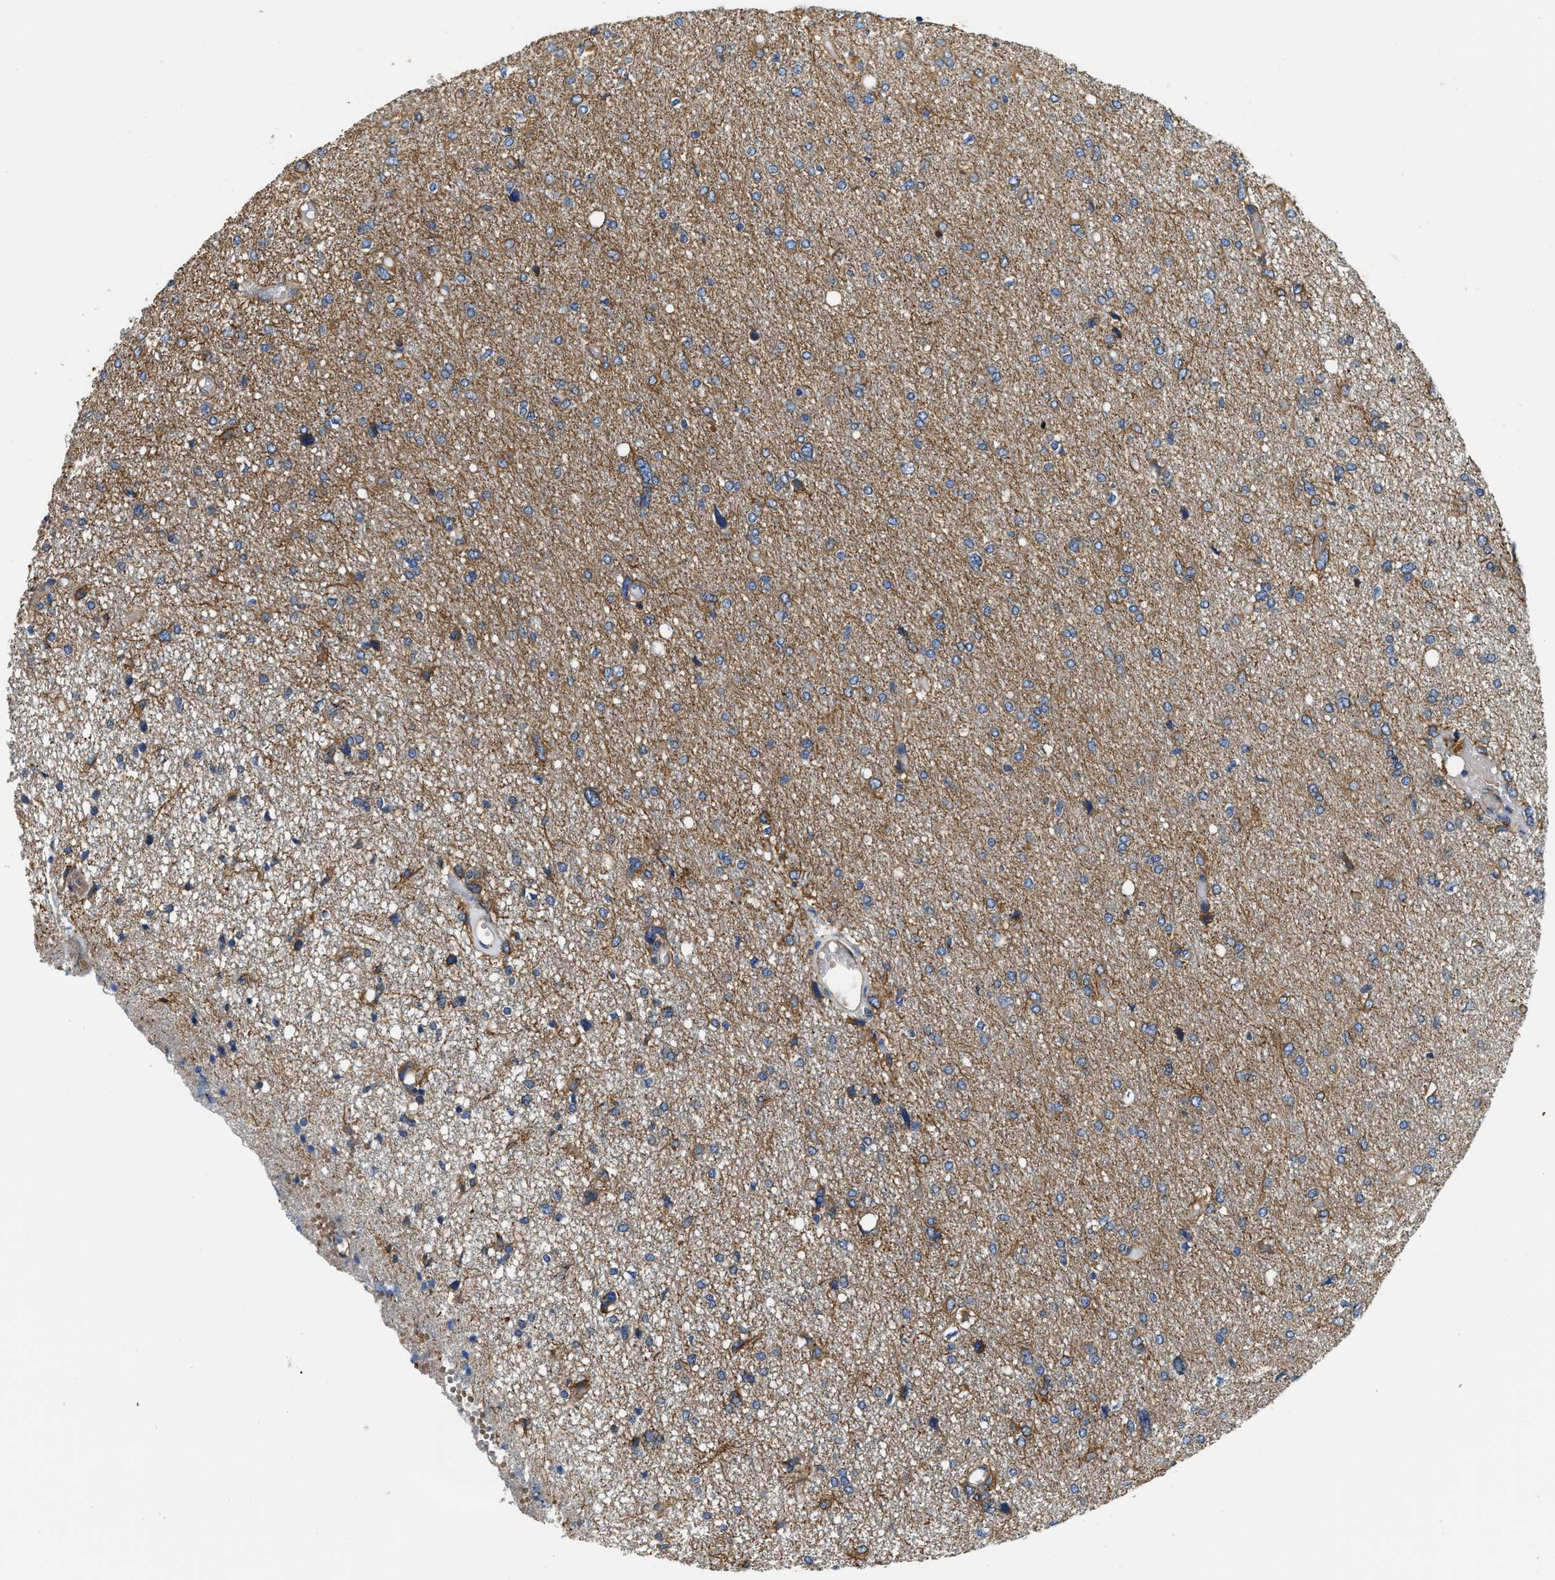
{"staining": {"intensity": "moderate", "quantity": ">75%", "location": "cytoplasmic/membranous"}, "tissue": "glioma", "cell_type": "Tumor cells", "image_type": "cancer", "snomed": [{"axis": "morphology", "description": "Glioma, malignant, High grade"}, {"axis": "topography", "description": "Brain"}], "caption": "Human malignant glioma (high-grade) stained with a brown dye displays moderate cytoplasmic/membranous positive expression in approximately >75% of tumor cells.", "gene": "CSDE1", "patient": {"sex": "female", "age": 59}}